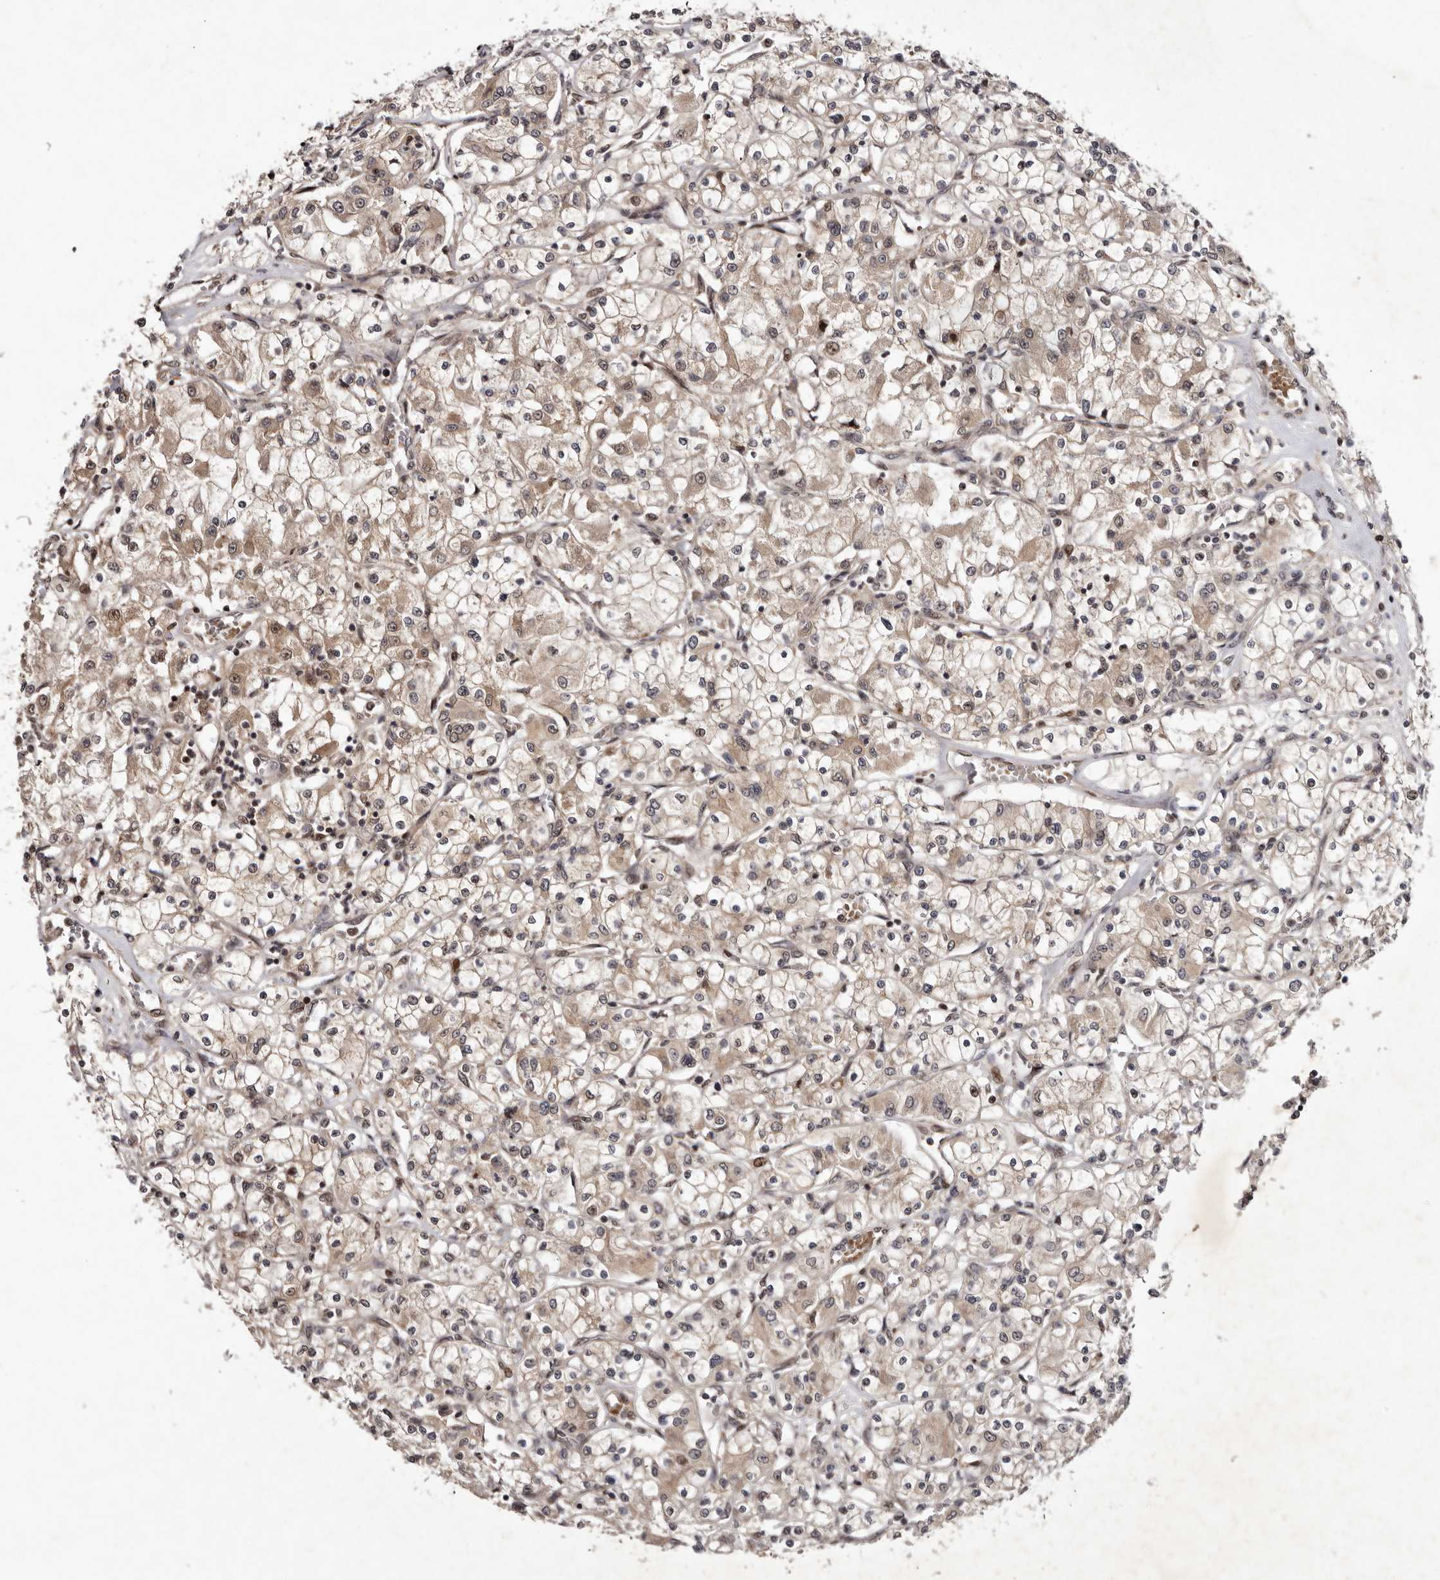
{"staining": {"intensity": "weak", "quantity": "25%-75%", "location": "cytoplasmic/membranous,nuclear"}, "tissue": "renal cancer", "cell_type": "Tumor cells", "image_type": "cancer", "snomed": [{"axis": "morphology", "description": "Adenocarcinoma, NOS"}, {"axis": "topography", "description": "Kidney"}], "caption": "Protein staining displays weak cytoplasmic/membranous and nuclear expression in about 25%-75% of tumor cells in renal adenocarcinoma. (DAB IHC with brightfield microscopy, high magnification).", "gene": "ABL1", "patient": {"sex": "female", "age": 59}}